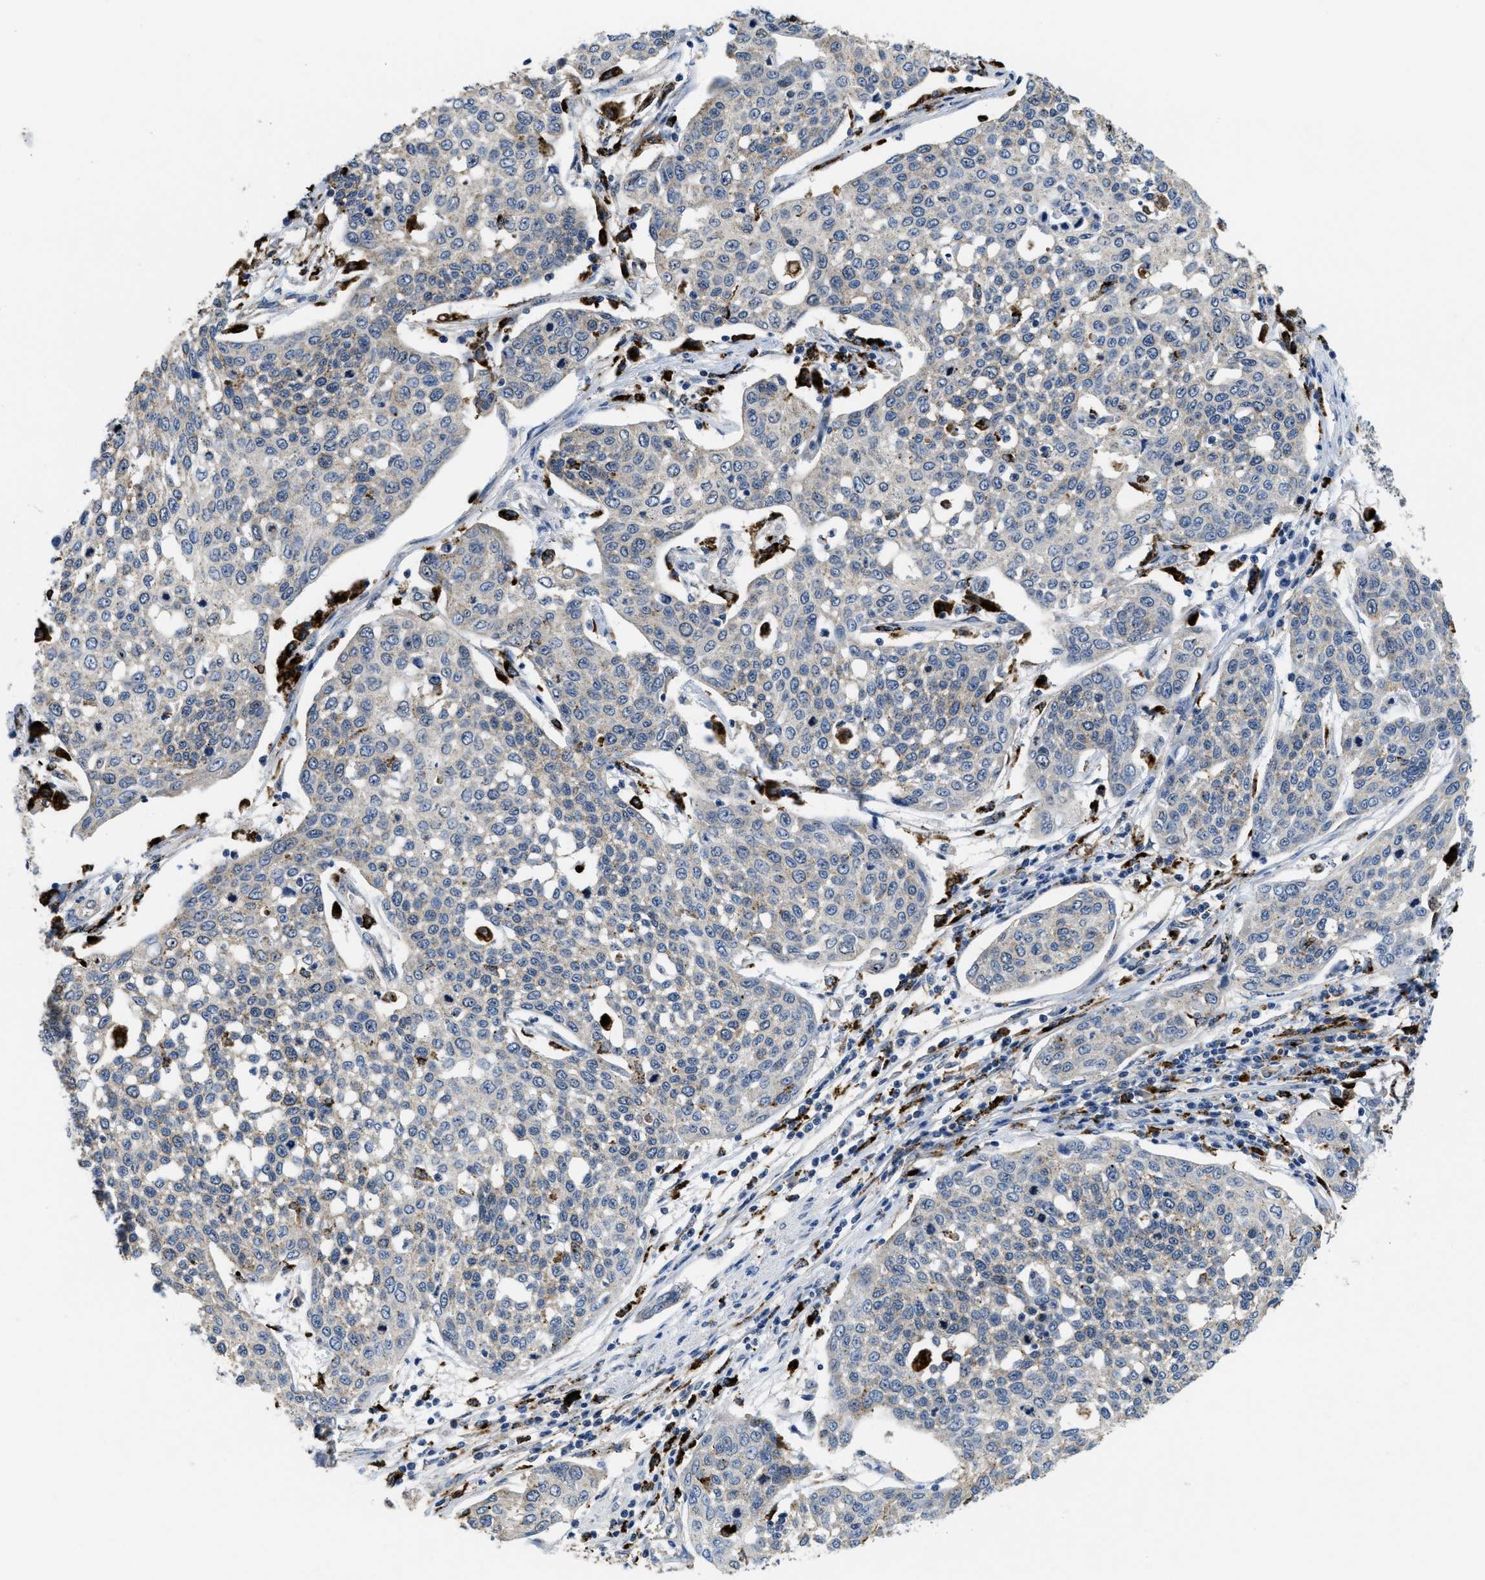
{"staining": {"intensity": "negative", "quantity": "none", "location": "none"}, "tissue": "cervical cancer", "cell_type": "Tumor cells", "image_type": "cancer", "snomed": [{"axis": "morphology", "description": "Squamous cell carcinoma, NOS"}, {"axis": "topography", "description": "Cervix"}], "caption": "An immunohistochemistry (IHC) photomicrograph of cervical cancer (squamous cell carcinoma) is shown. There is no staining in tumor cells of cervical cancer (squamous cell carcinoma).", "gene": "BMPR2", "patient": {"sex": "female", "age": 34}}